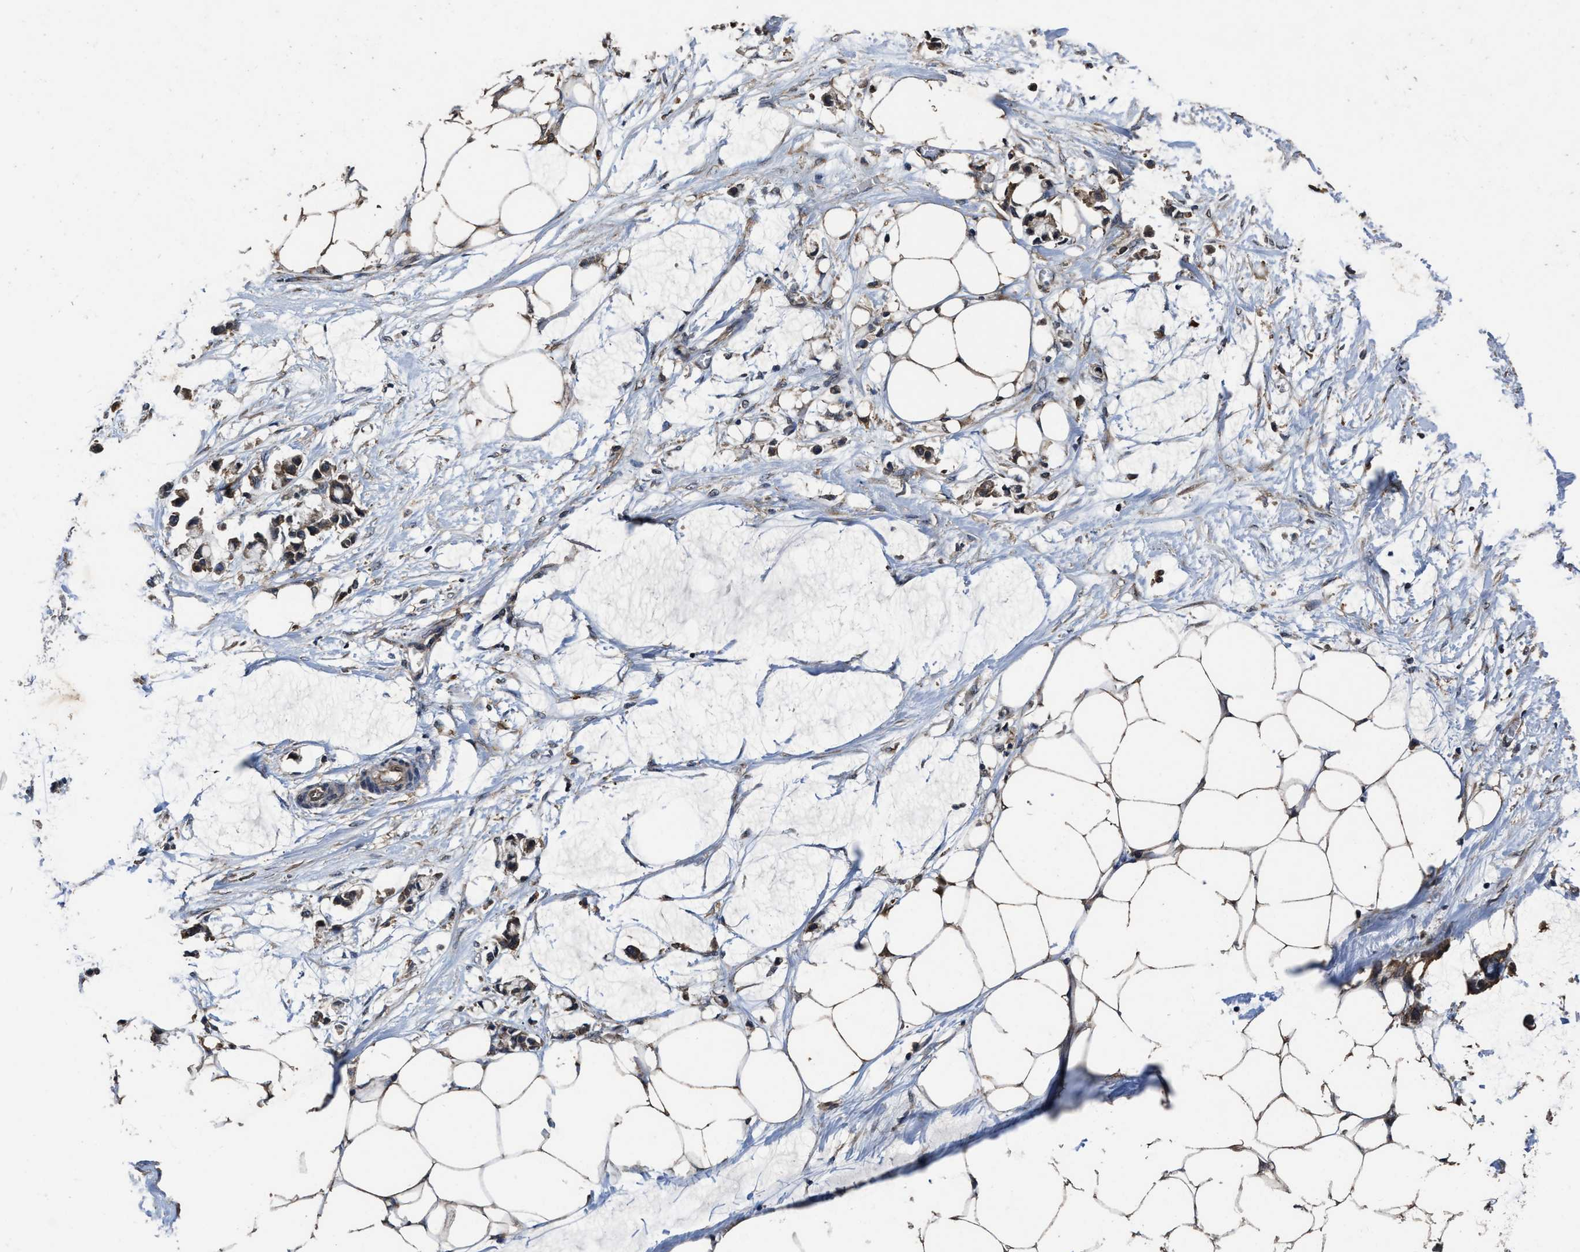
{"staining": {"intensity": "moderate", "quantity": ">75%", "location": "cytoplasmic/membranous"}, "tissue": "adipose tissue", "cell_type": "Adipocytes", "image_type": "normal", "snomed": [{"axis": "morphology", "description": "Normal tissue, NOS"}, {"axis": "morphology", "description": "Adenocarcinoma, NOS"}, {"axis": "topography", "description": "Colon"}, {"axis": "topography", "description": "Peripheral nerve tissue"}], "caption": "This is an image of immunohistochemistry staining of benign adipose tissue, which shows moderate positivity in the cytoplasmic/membranous of adipocytes.", "gene": "EBAG9", "patient": {"sex": "male", "age": 14}}